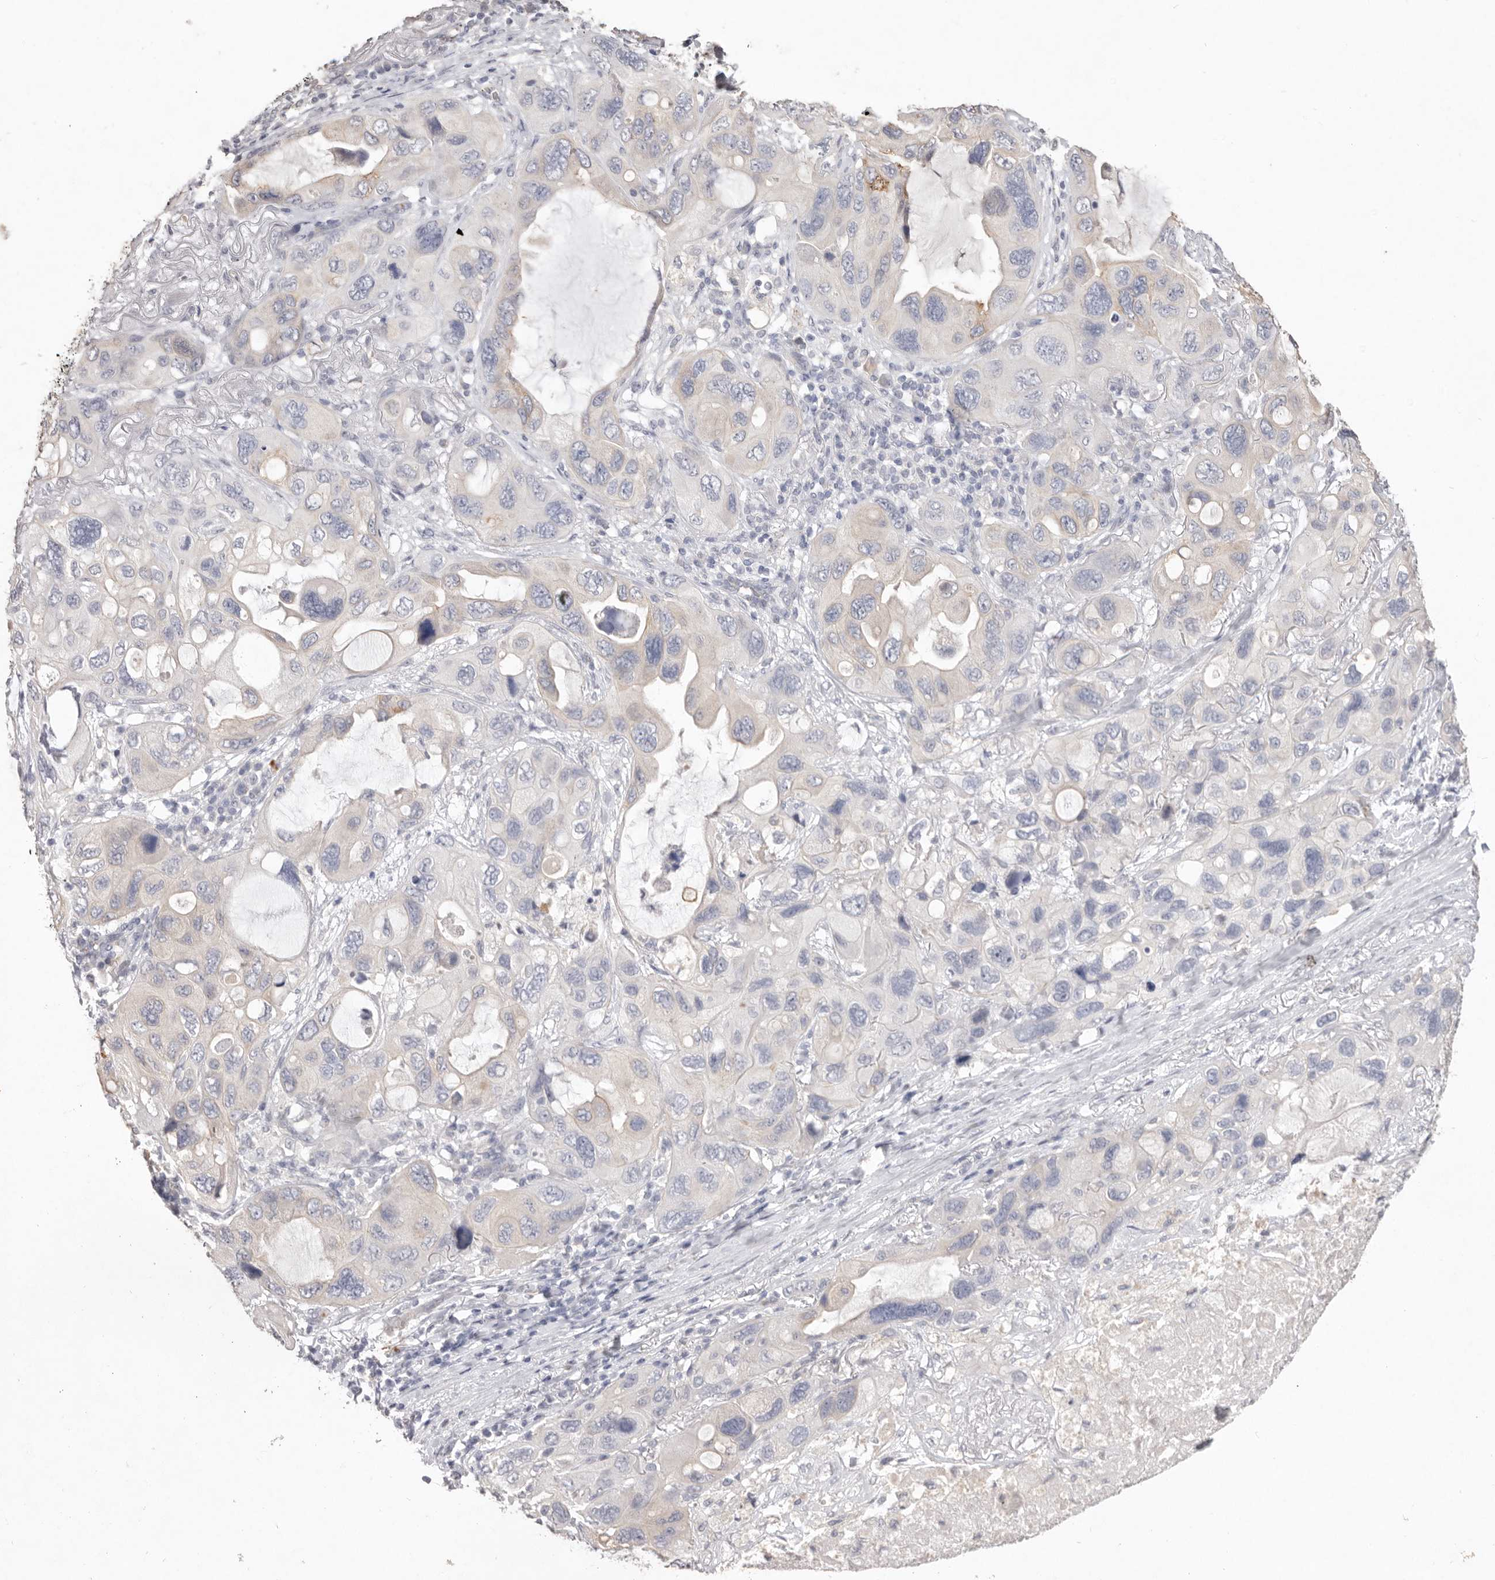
{"staining": {"intensity": "weak", "quantity": "<25%", "location": "cytoplasmic/membranous"}, "tissue": "lung cancer", "cell_type": "Tumor cells", "image_type": "cancer", "snomed": [{"axis": "morphology", "description": "Squamous cell carcinoma, NOS"}, {"axis": "topography", "description": "Lung"}], "caption": "An image of human lung cancer (squamous cell carcinoma) is negative for staining in tumor cells.", "gene": "ZYG11B", "patient": {"sex": "female", "age": 73}}